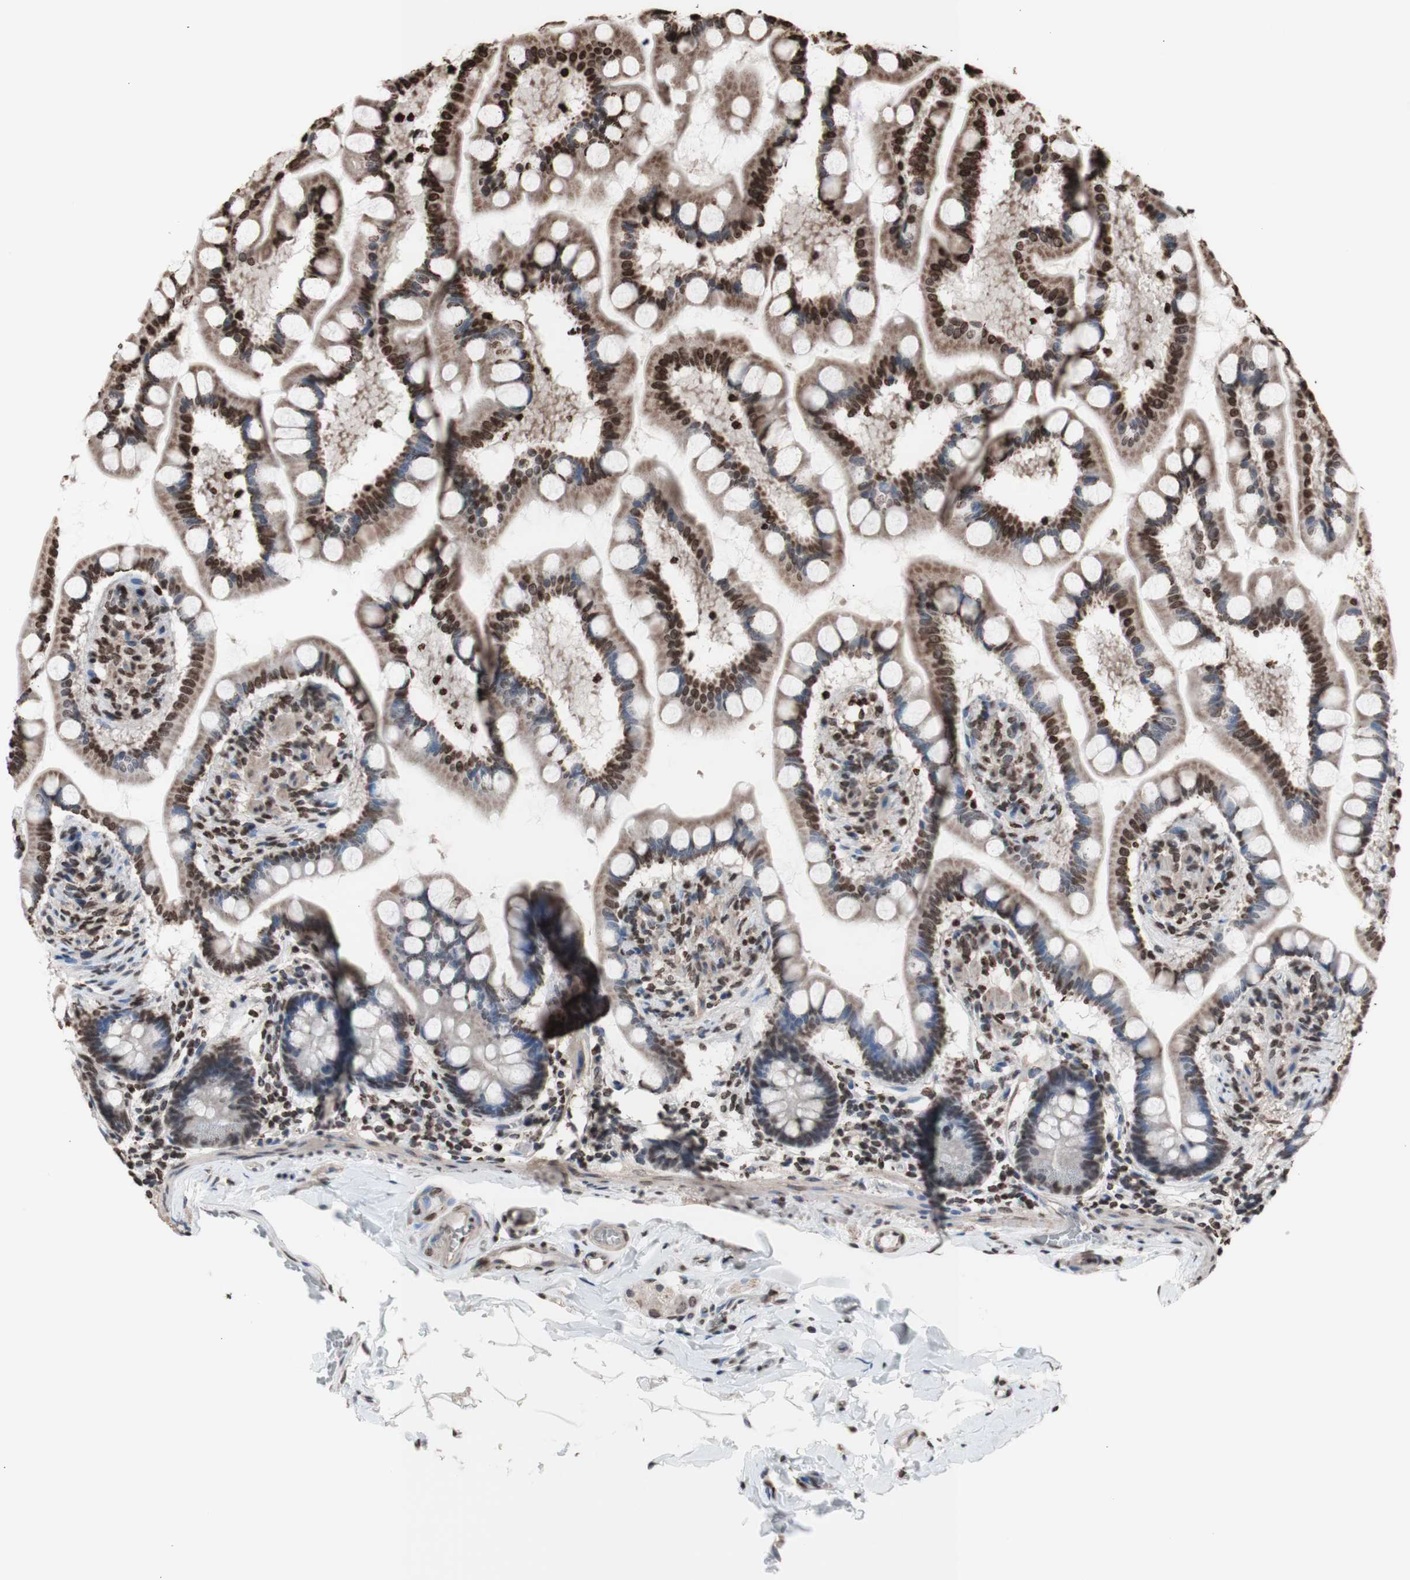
{"staining": {"intensity": "moderate", "quantity": ">75%", "location": "nuclear"}, "tissue": "small intestine", "cell_type": "Glandular cells", "image_type": "normal", "snomed": [{"axis": "morphology", "description": "Normal tissue, NOS"}, {"axis": "topography", "description": "Small intestine"}], "caption": "An immunohistochemistry photomicrograph of benign tissue is shown. Protein staining in brown shows moderate nuclear positivity in small intestine within glandular cells. (brown staining indicates protein expression, while blue staining denotes nuclei).", "gene": "SNAI2", "patient": {"sex": "male", "age": 41}}